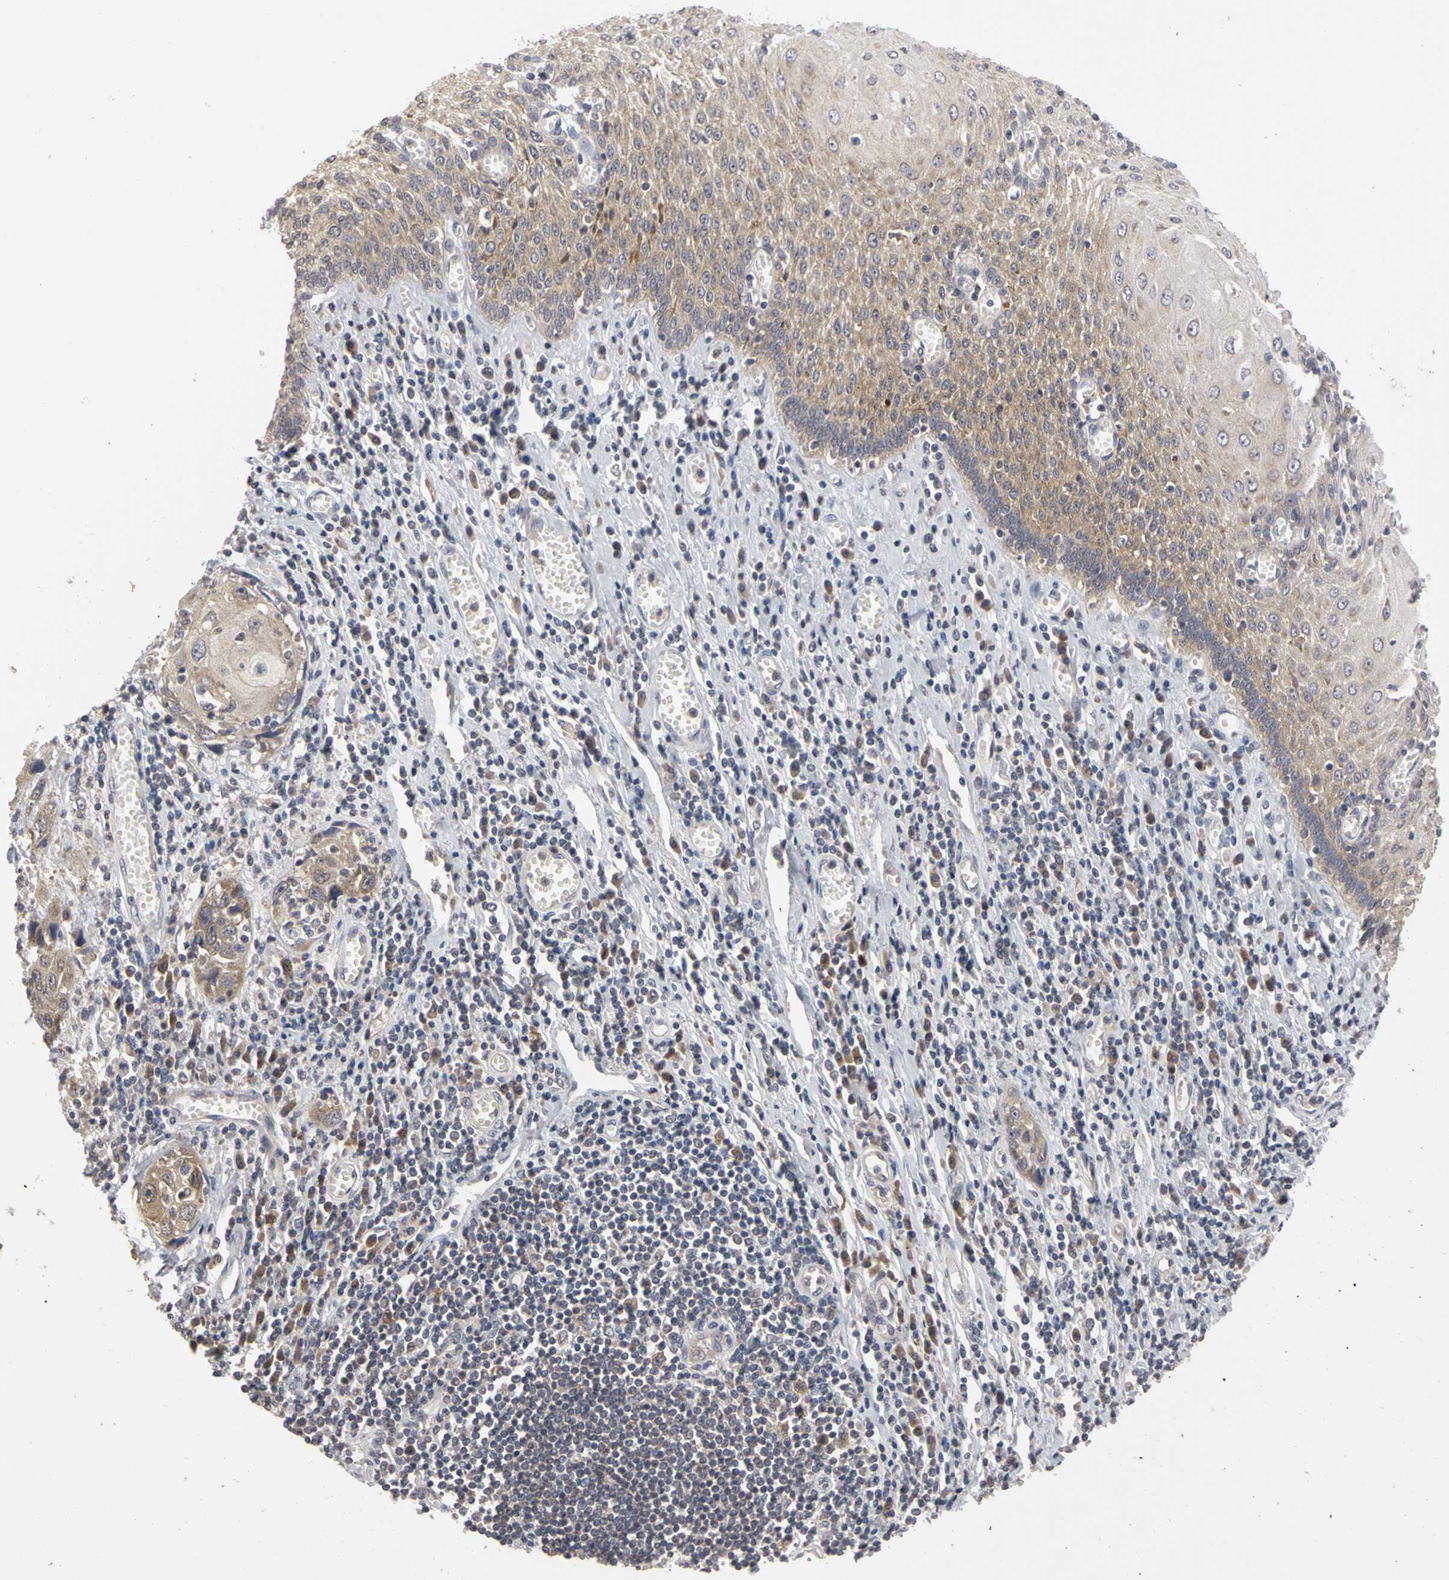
{"staining": {"intensity": "moderate", "quantity": "25%-75%", "location": "cytoplasmic/membranous"}, "tissue": "esophagus", "cell_type": "Squamous epithelial cells", "image_type": "normal", "snomed": [{"axis": "morphology", "description": "Normal tissue, NOS"}, {"axis": "morphology", "description": "Squamous cell carcinoma, NOS"}, {"axis": "topography", "description": "Esophagus"}], "caption": "Esophagus stained for a protein (brown) displays moderate cytoplasmic/membranous positive positivity in approximately 25%-75% of squamous epithelial cells.", "gene": "IRAK1", "patient": {"sex": "male", "age": 65}}